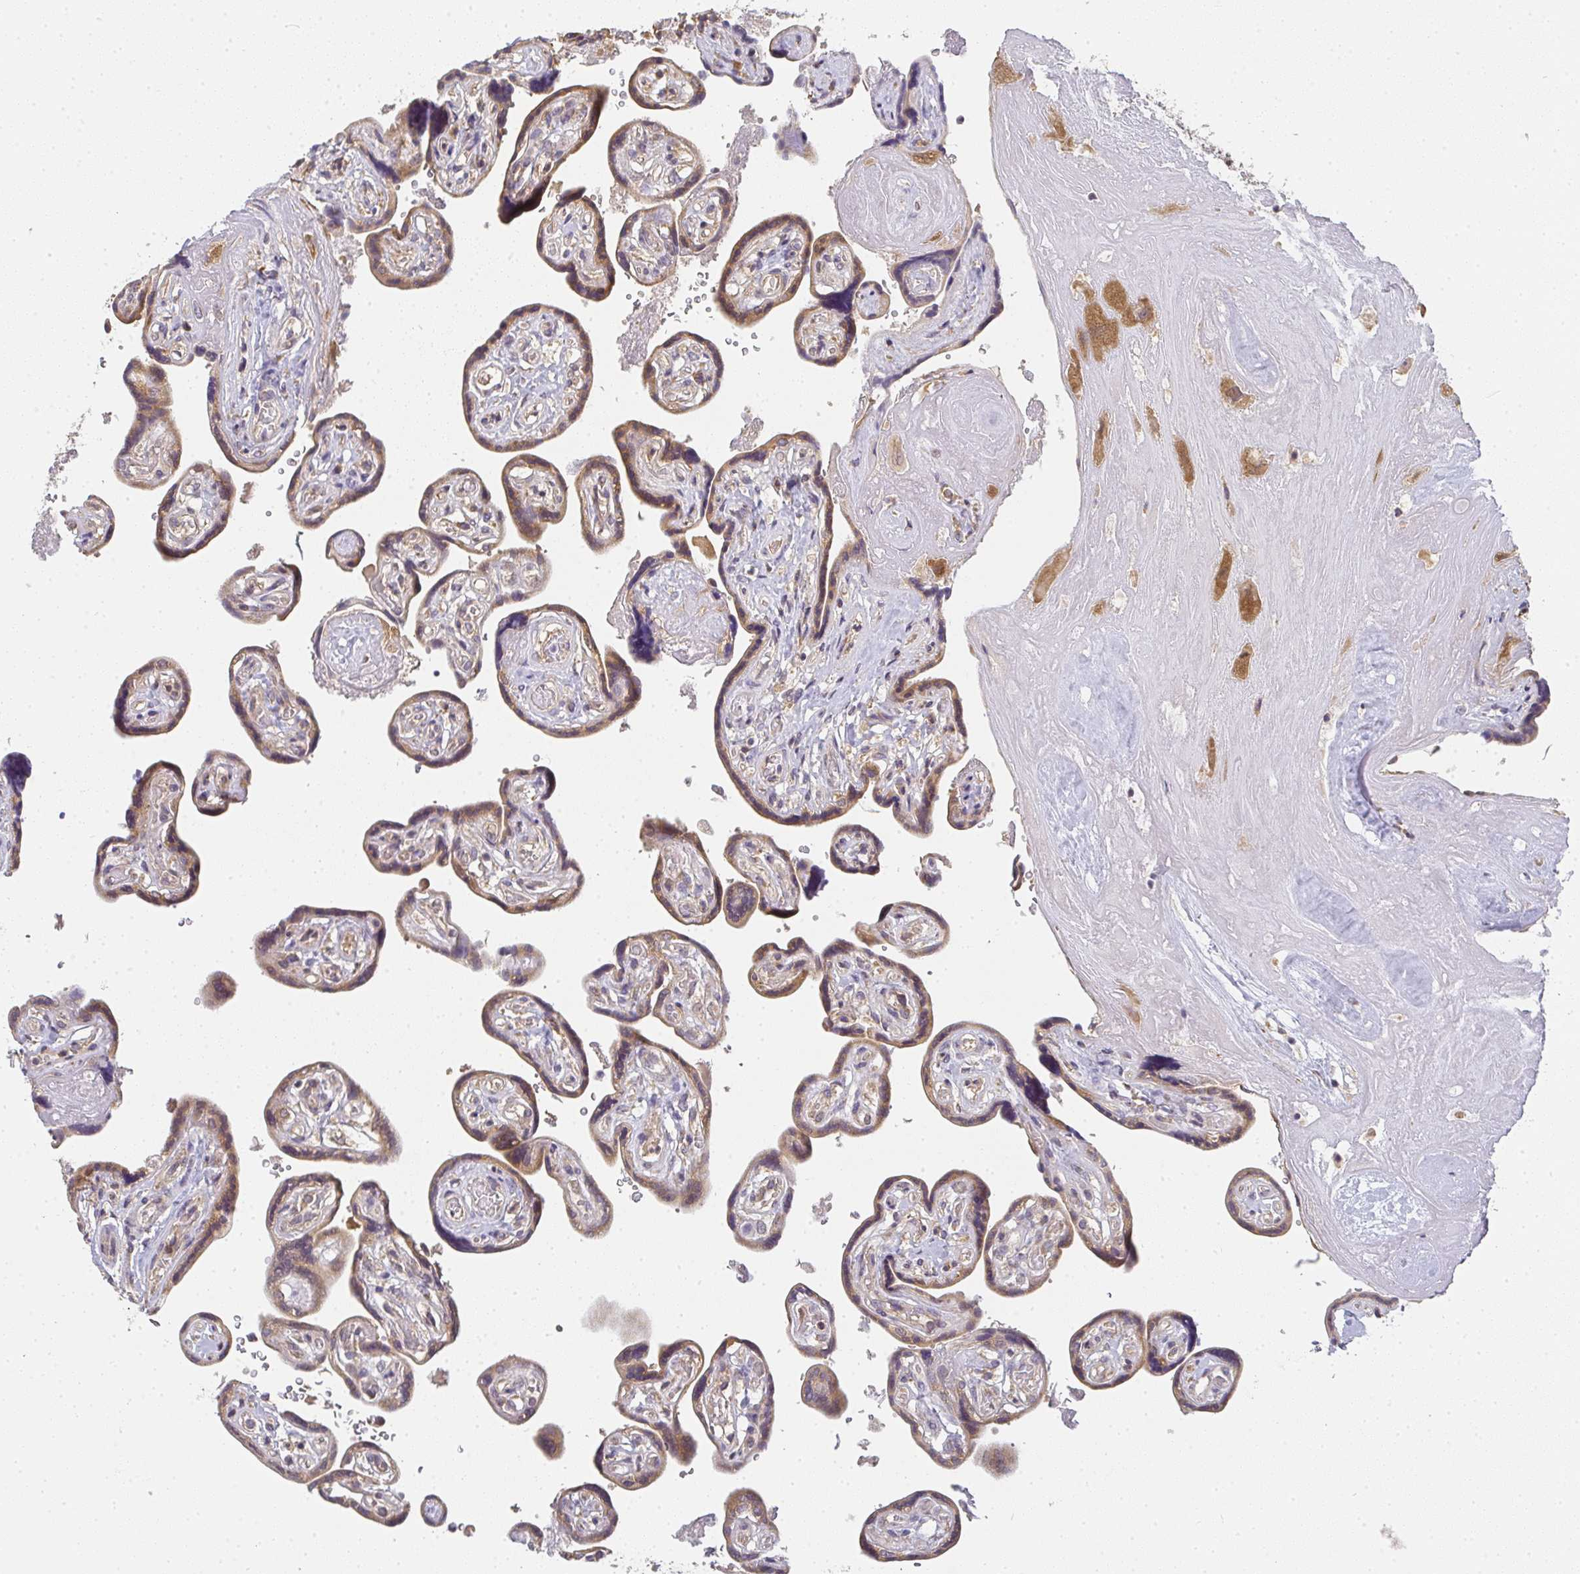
{"staining": {"intensity": "moderate", "quantity": ">75%", "location": "cytoplasmic/membranous"}, "tissue": "placenta", "cell_type": "Decidual cells", "image_type": "normal", "snomed": [{"axis": "morphology", "description": "Normal tissue, NOS"}, {"axis": "topography", "description": "Placenta"}], "caption": "The micrograph exhibits immunohistochemical staining of benign placenta. There is moderate cytoplasmic/membranous expression is seen in approximately >75% of decidual cells. (IHC, brightfield microscopy, high magnification).", "gene": "SLC35B3", "patient": {"sex": "female", "age": 32}}